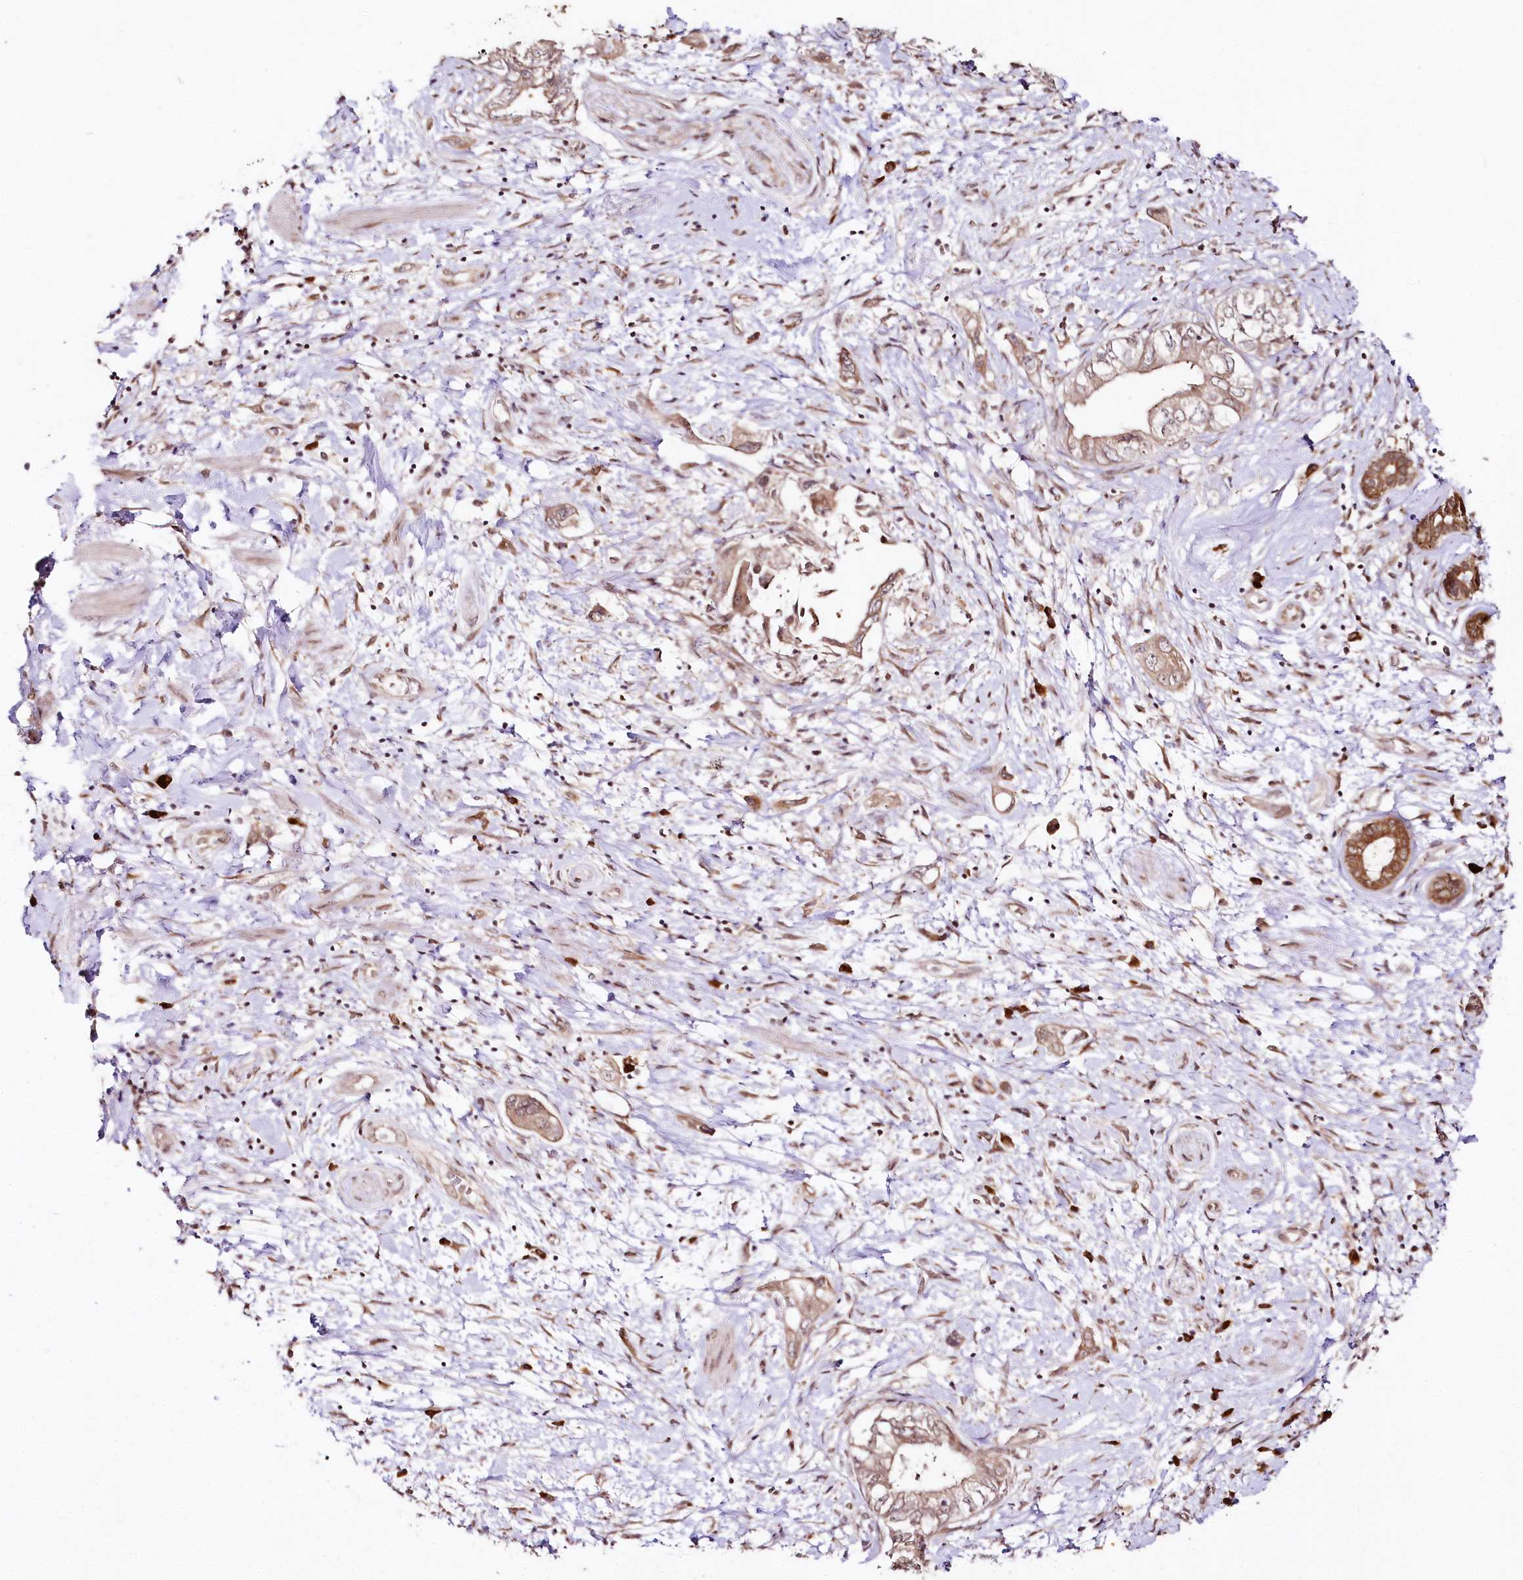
{"staining": {"intensity": "weak", "quantity": ">75%", "location": "cytoplasmic/membranous,nuclear"}, "tissue": "pancreatic cancer", "cell_type": "Tumor cells", "image_type": "cancer", "snomed": [{"axis": "morphology", "description": "Adenocarcinoma, NOS"}, {"axis": "topography", "description": "Pancreas"}], "caption": "Immunohistochemistry staining of pancreatic cancer, which shows low levels of weak cytoplasmic/membranous and nuclear staining in approximately >75% of tumor cells indicating weak cytoplasmic/membranous and nuclear protein staining. The staining was performed using DAB (3,3'-diaminobenzidine) (brown) for protein detection and nuclei were counterstained in hematoxylin (blue).", "gene": "ENSG00000144785", "patient": {"sex": "female", "age": 73}}